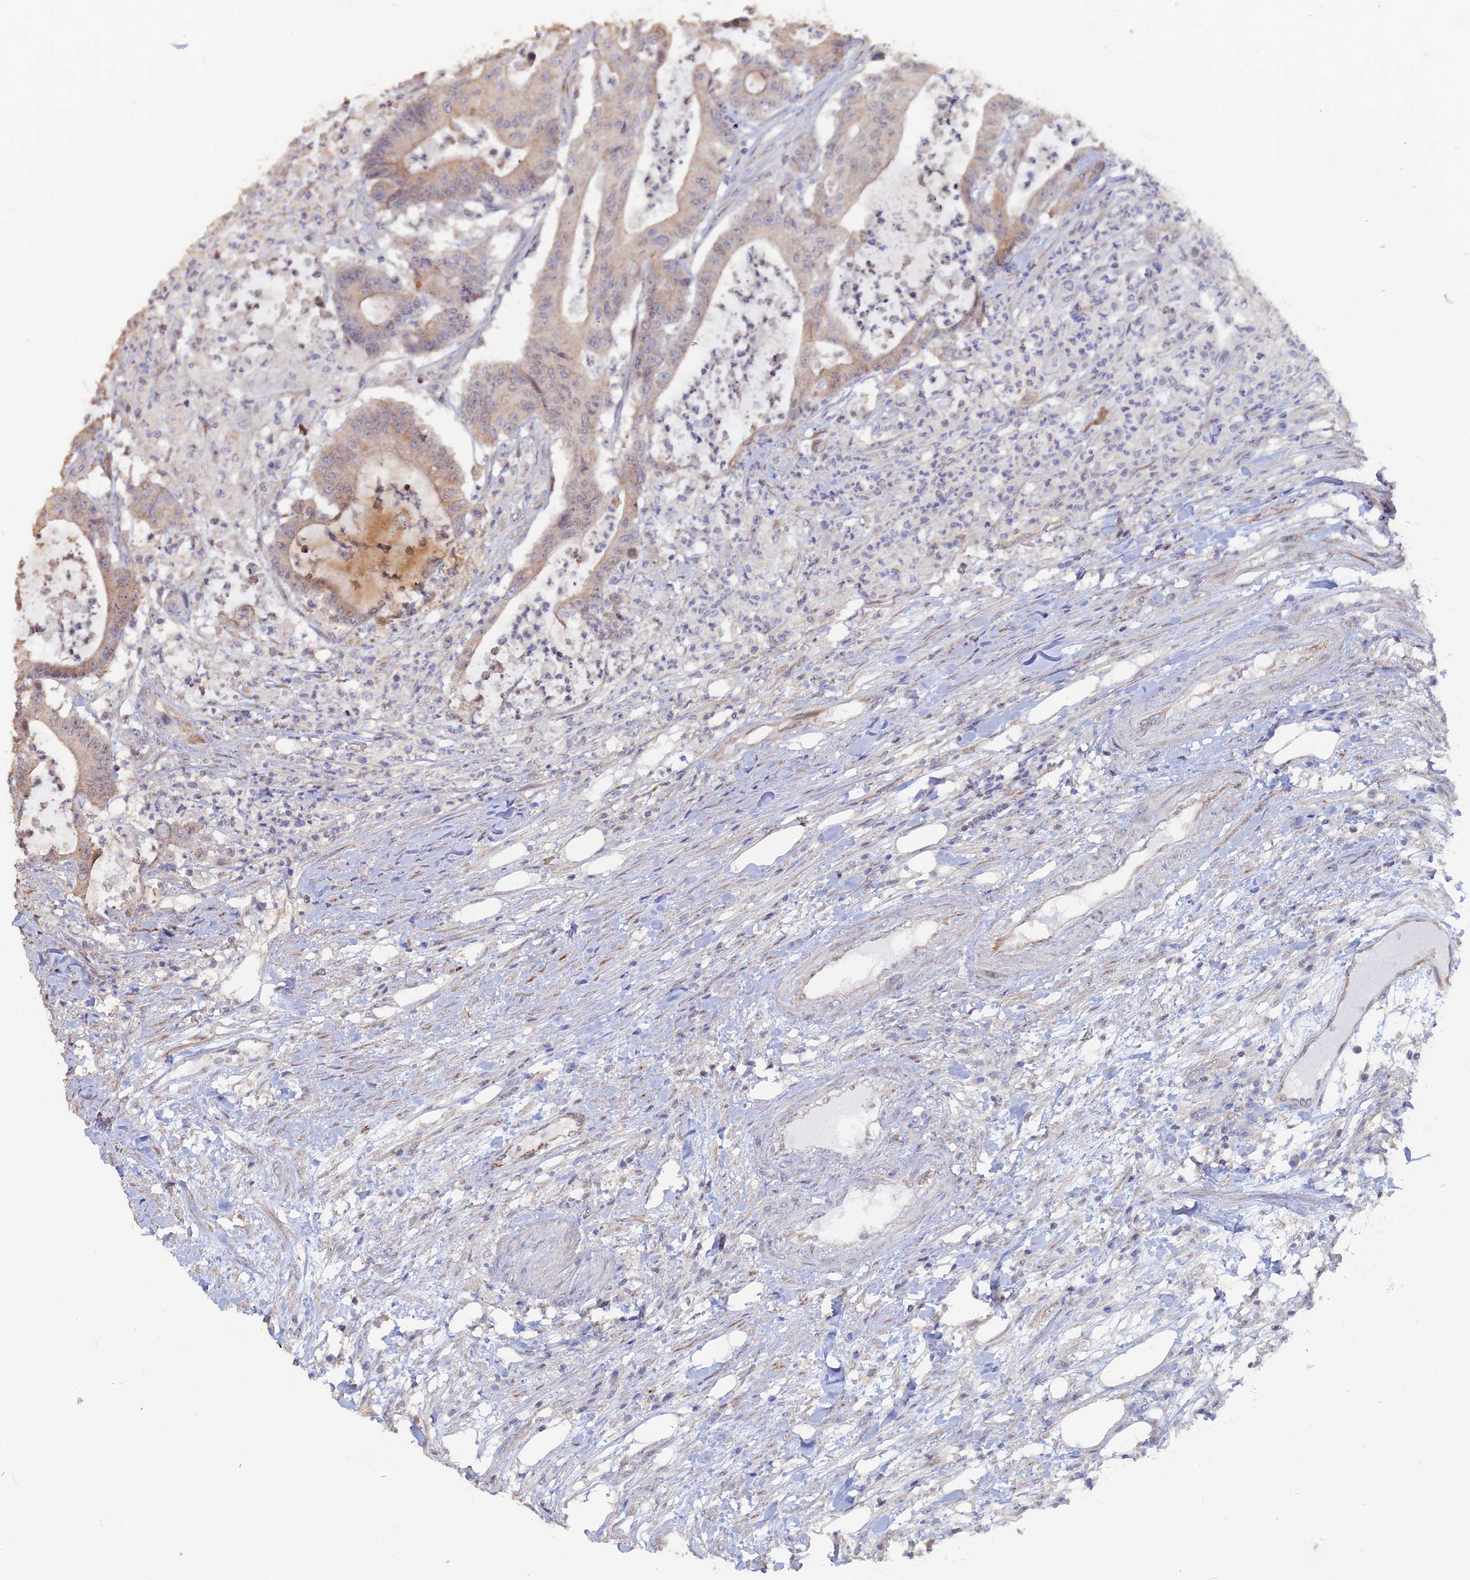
{"staining": {"intensity": "weak", "quantity": "25%-75%", "location": "cytoplasmic/membranous"}, "tissue": "colorectal cancer", "cell_type": "Tumor cells", "image_type": "cancer", "snomed": [{"axis": "morphology", "description": "Adenocarcinoma, NOS"}, {"axis": "topography", "description": "Colon"}], "caption": "The image exhibits staining of adenocarcinoma (colorectal), revealing weak cytoplasmic/membranous protein staining (brown color) within tumor cells.", "gene": "SEMG2", "patient": {"sex": "female", "age": 84}}